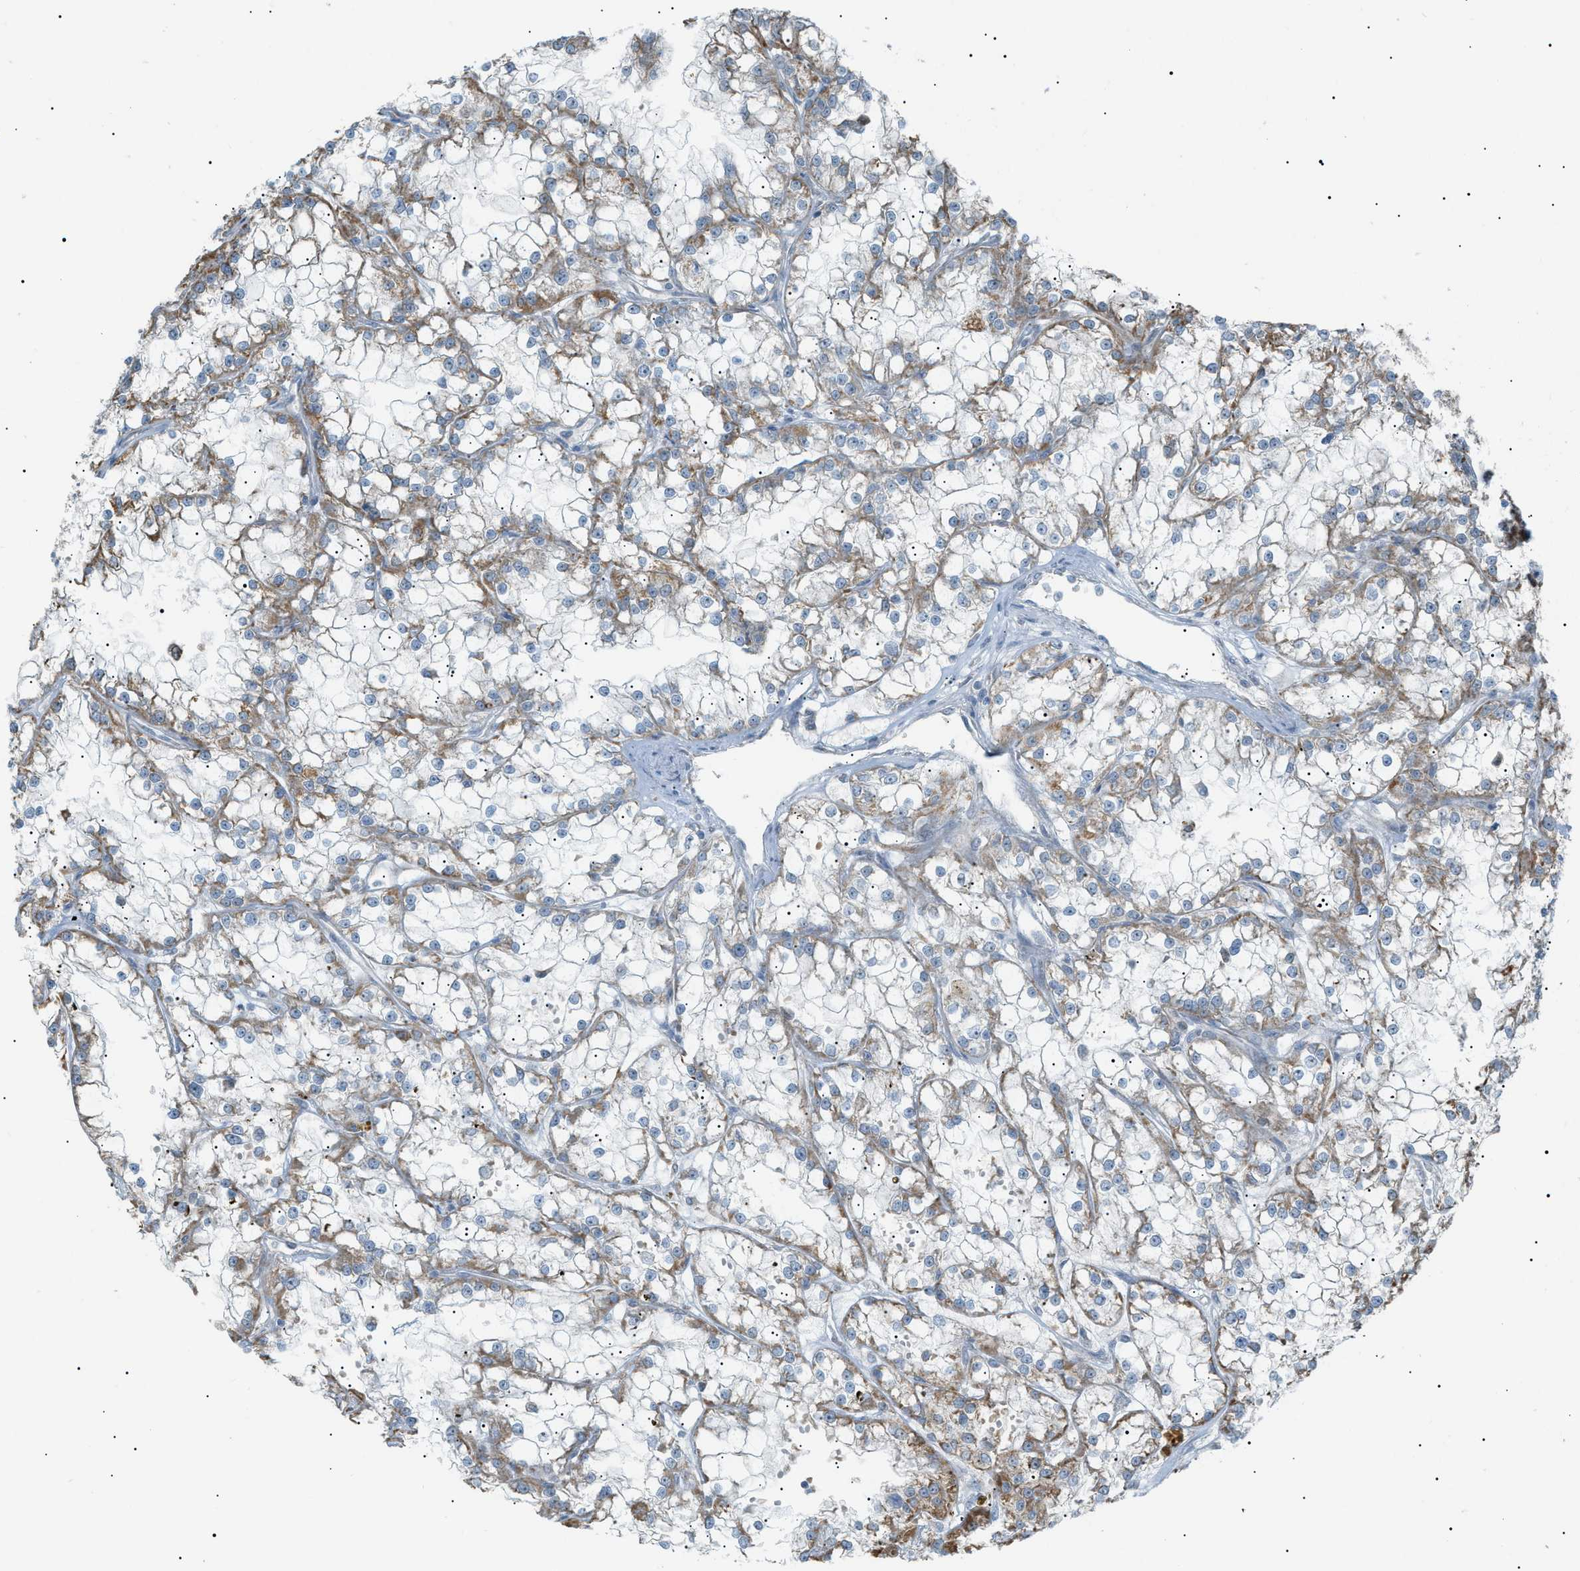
{"staining": {"intensity": "weak", "quantity": "<25%", "location": "cytoplasmic/membranous"}, "tissue": "renal cancer", "cell_type": "Tumor cells", "image_type": "cancer", "snomed": [{"axis": "morphology", "description": "Adenocarcinoma, NOS"}, {"axis": "topography", "description": "Kidney"}], "caption": "Tumor cells show no significant staining in renal cancer.", "gene": "ZNF516", "patient": {"sex": "female", "age": 52}}